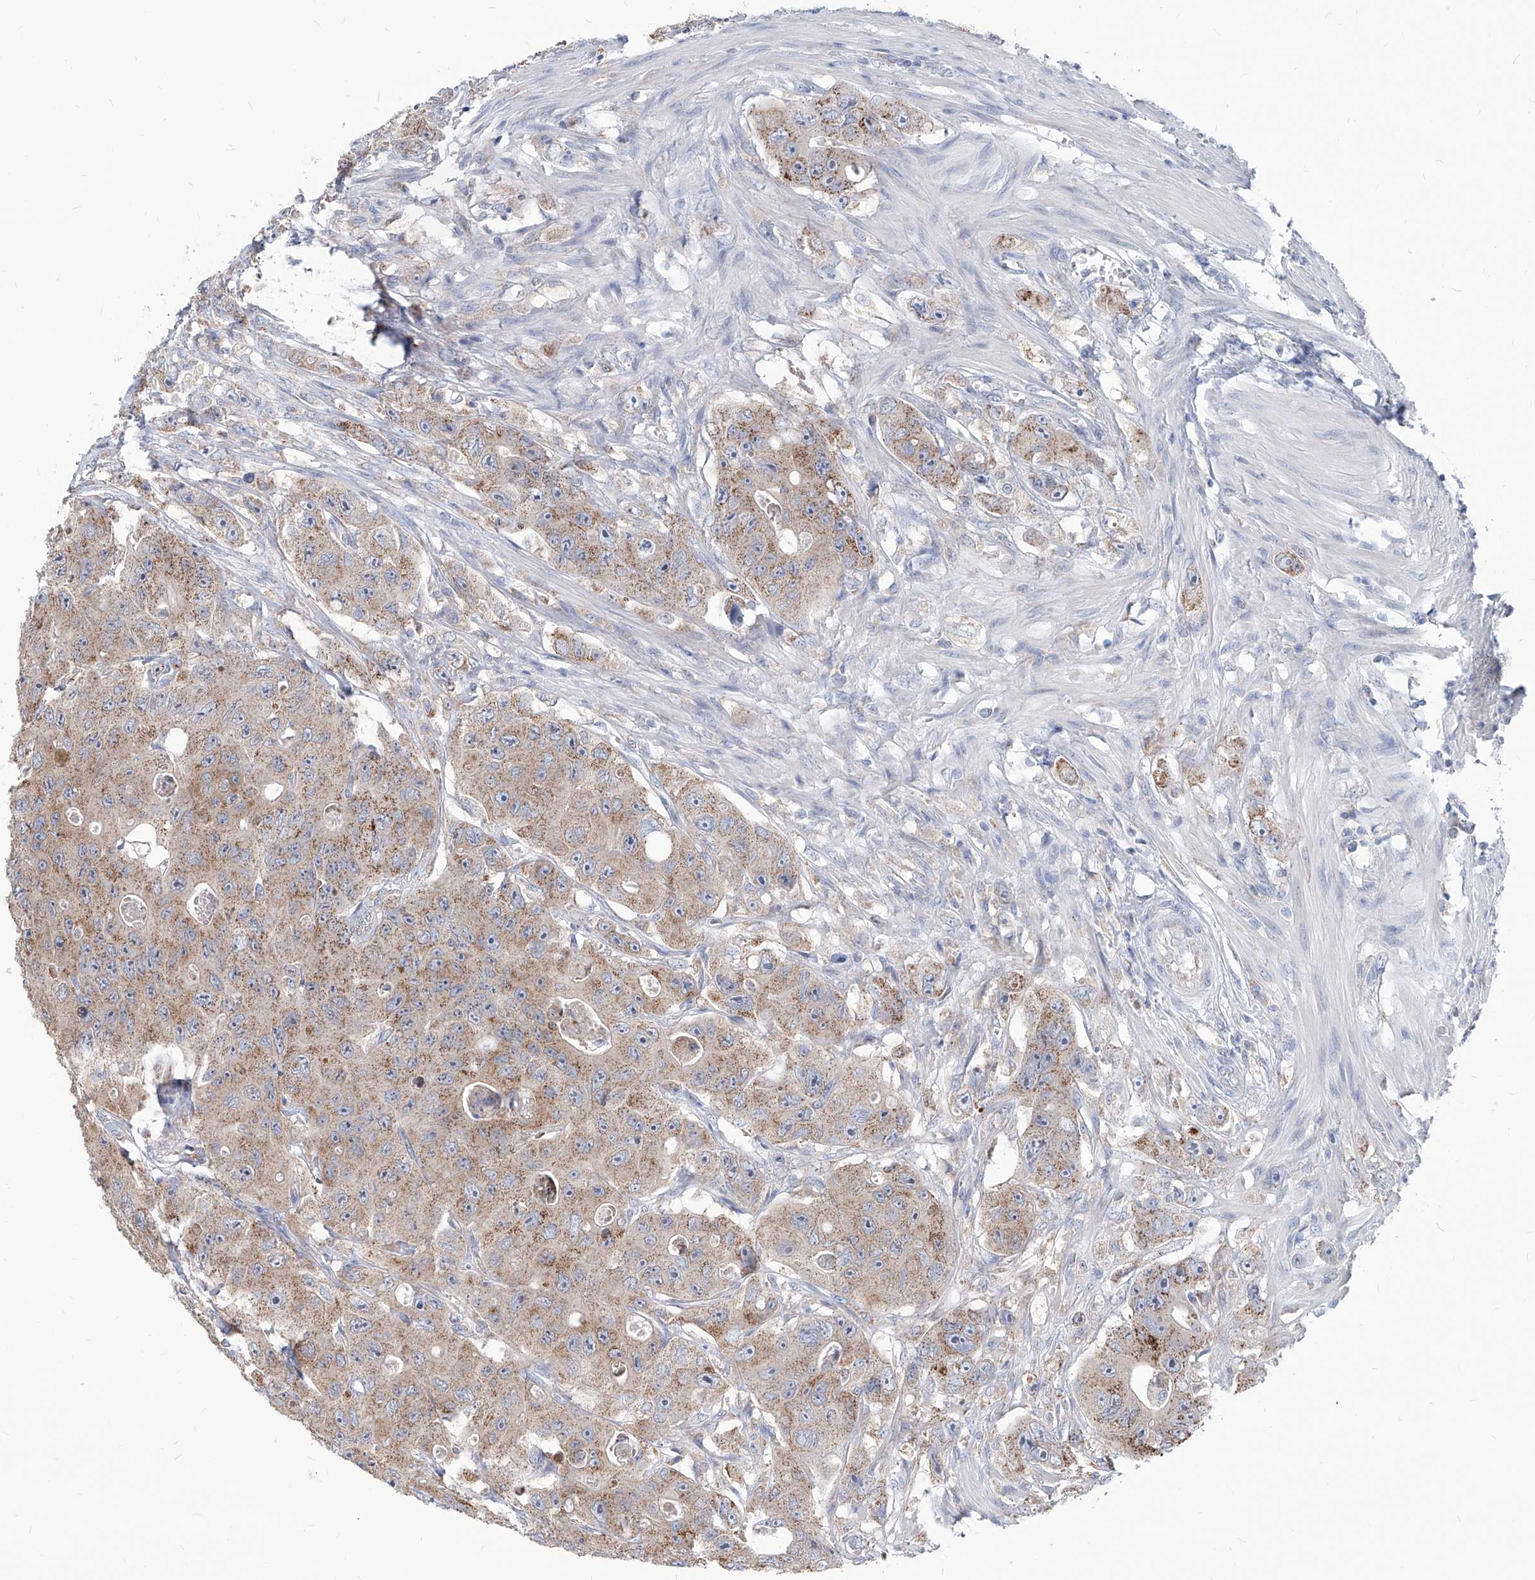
{"staining": {"intensity": "moderate", "quantity": ">75%", "location": "cytoplasmic/membranous"}, "tissue": "colorectal cancer", "cell_type": "Tumor cells", "image_type": "cancer", "snomed": [{"axis": "morphology", "description": "Adenocarcinoma, NOS"}, {"axis": "topography", "description": "Colon"}], "caption": "Immunohistochemical staining of human colorectal cancer demonstrates medium levels of moderate cytoplasmic/membranous protein staining in about >75% of tumor cells.", "gene": "AGPS", "patient": {"sex": "female", "age": 46}}